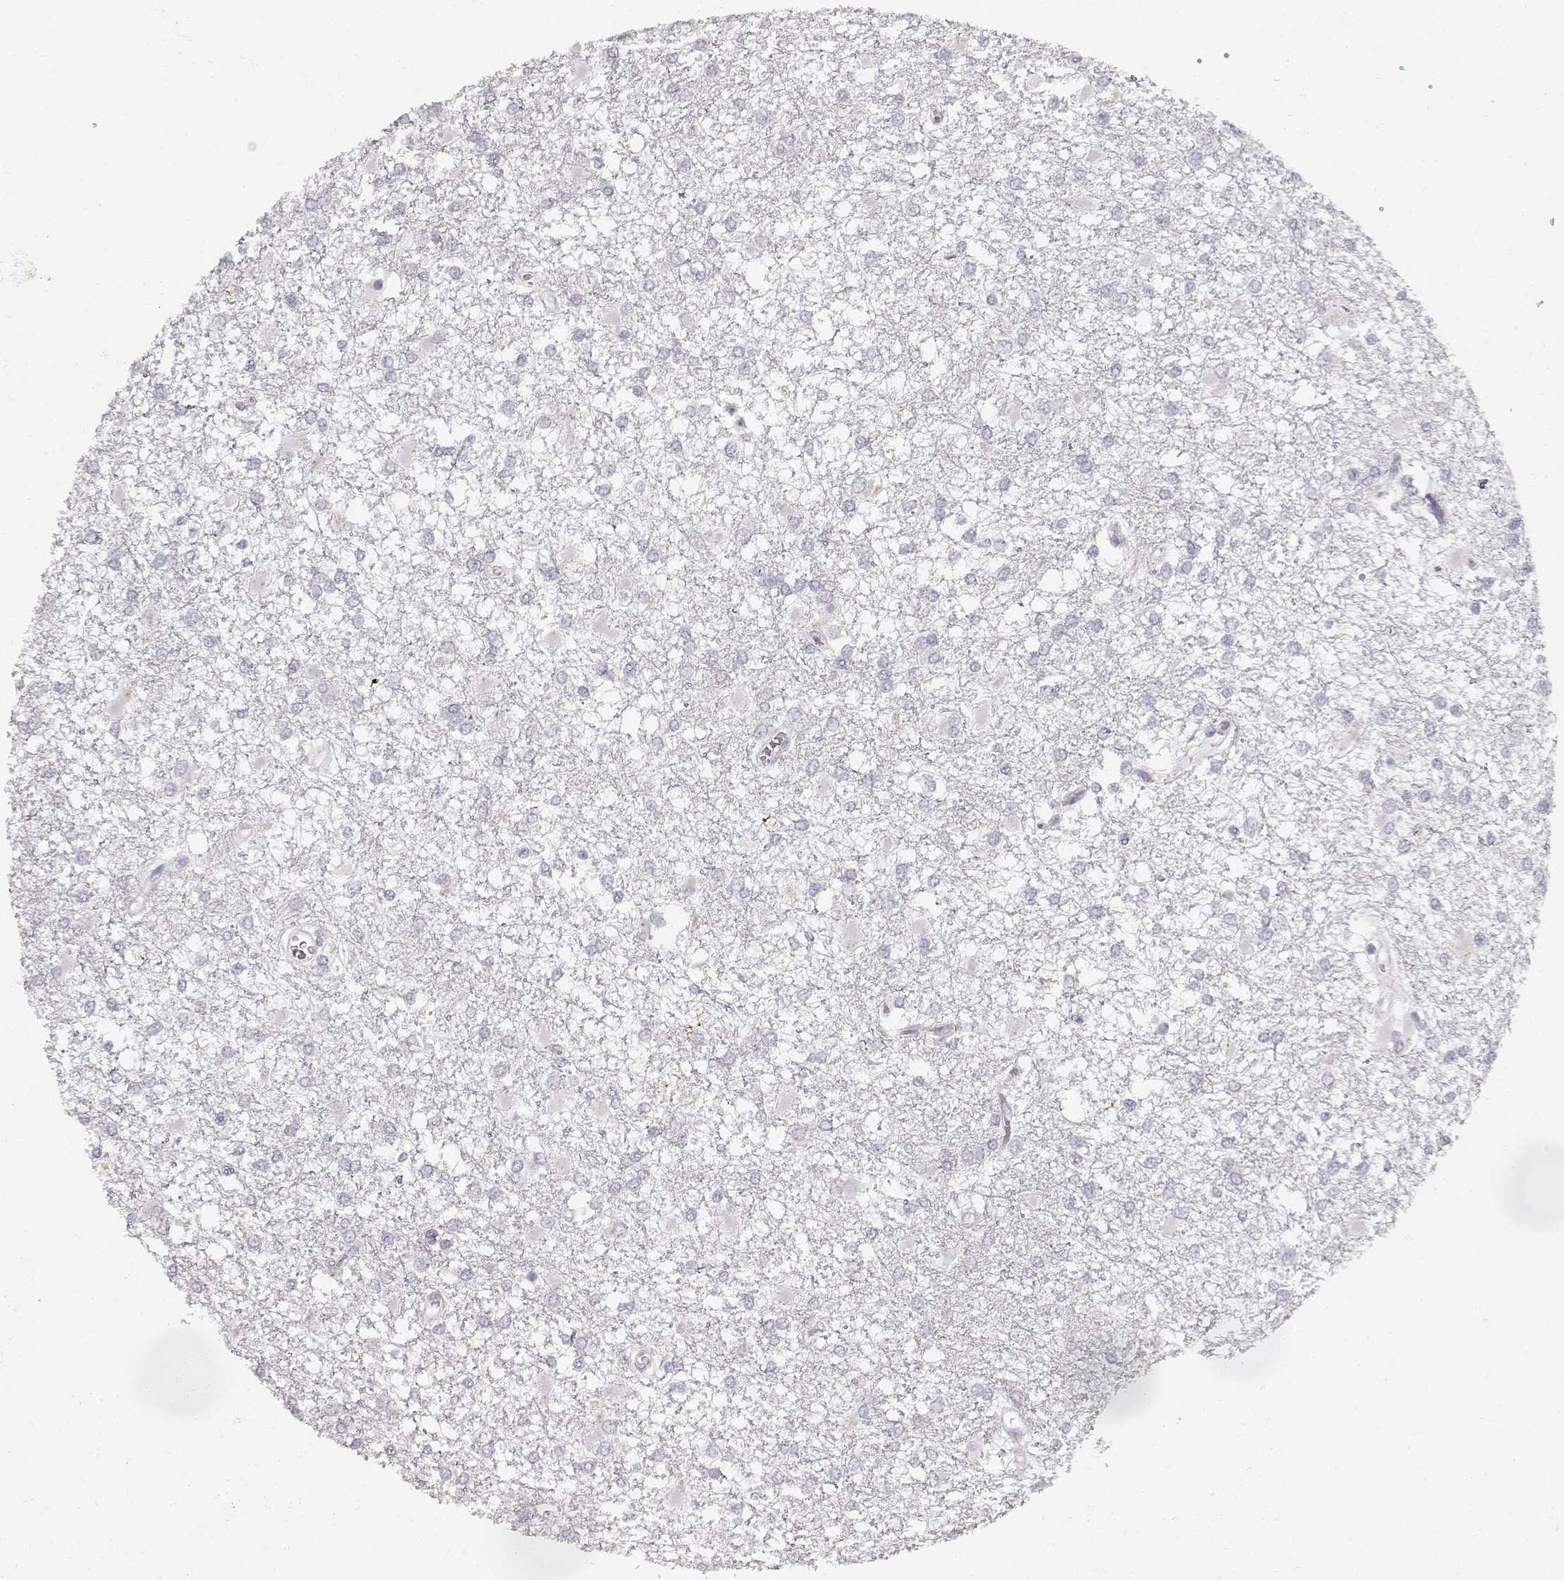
{"staining": {"intensity": "negative", "quantity": "none", "location": "none"}, "tissue": "glioma", "cell_type": "Tumor cells", "image_type": "cancer", "snomed": [{"axis": "morphology", "description": "Glioma, malignant, High grade"}, {"axis": "topography", "description": "Cerebral cortex"}], "caption": "The histopathology image reveals no staining of tumor cells in malignant high-grade glioma.", "gene": "TPH2", "patient": {"sex": "male", "age": 79}}